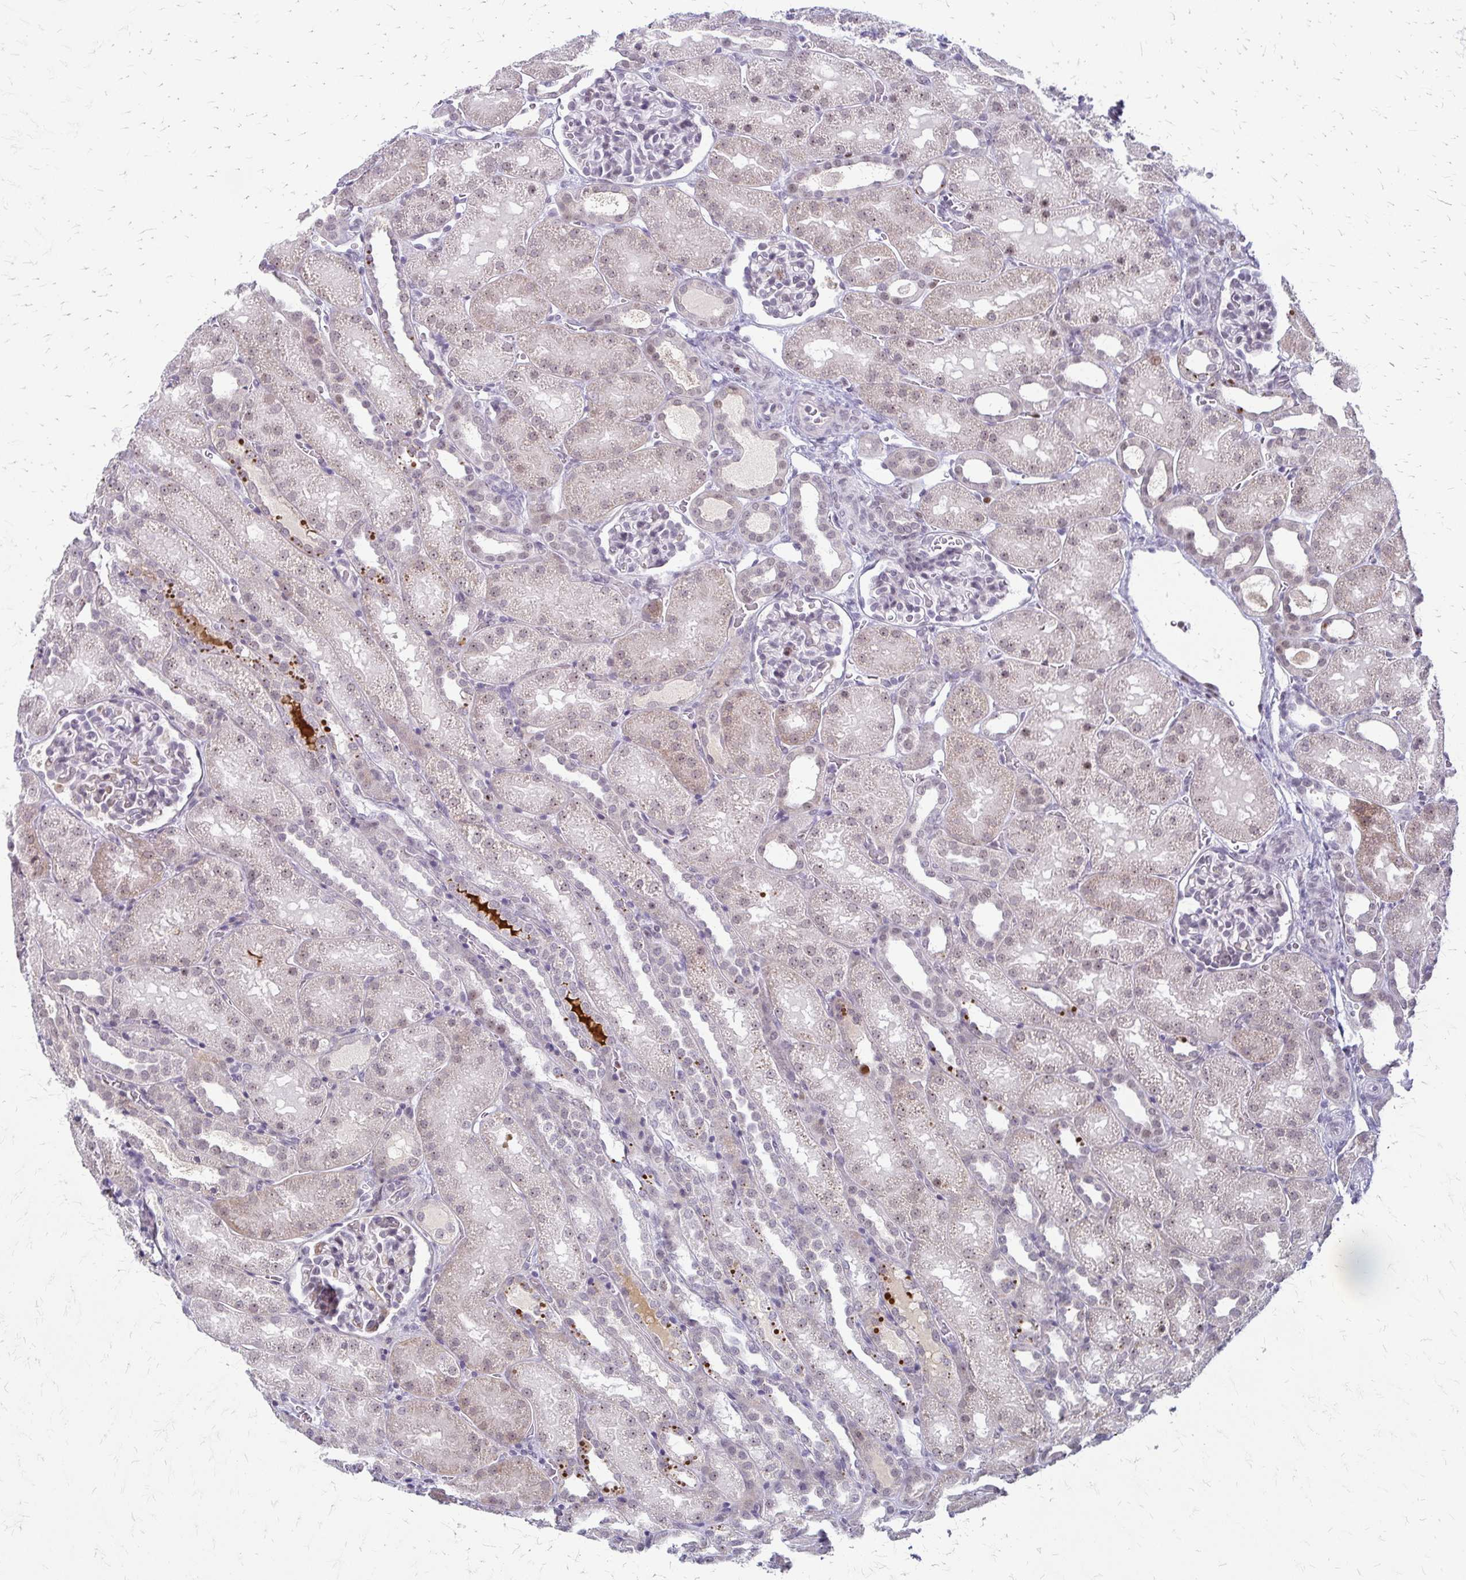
{"staining": {"intensity": "negative", "quantity": "none", "location": "none"}, "tissue": "kidney", "cell_type": "Cells in glomeruli", "image_type": "normal", "snomed": [{"axis": "morphology", "description": "Normal tissue, NOS"}, {"axis": "topography", "description": "Kidney"}], "caption": "Protein analysis of normal kidney reveals no significant expression in cells in glomeruli.", "gene": "EED", "patient": {"sex": "male", "age": 2}}